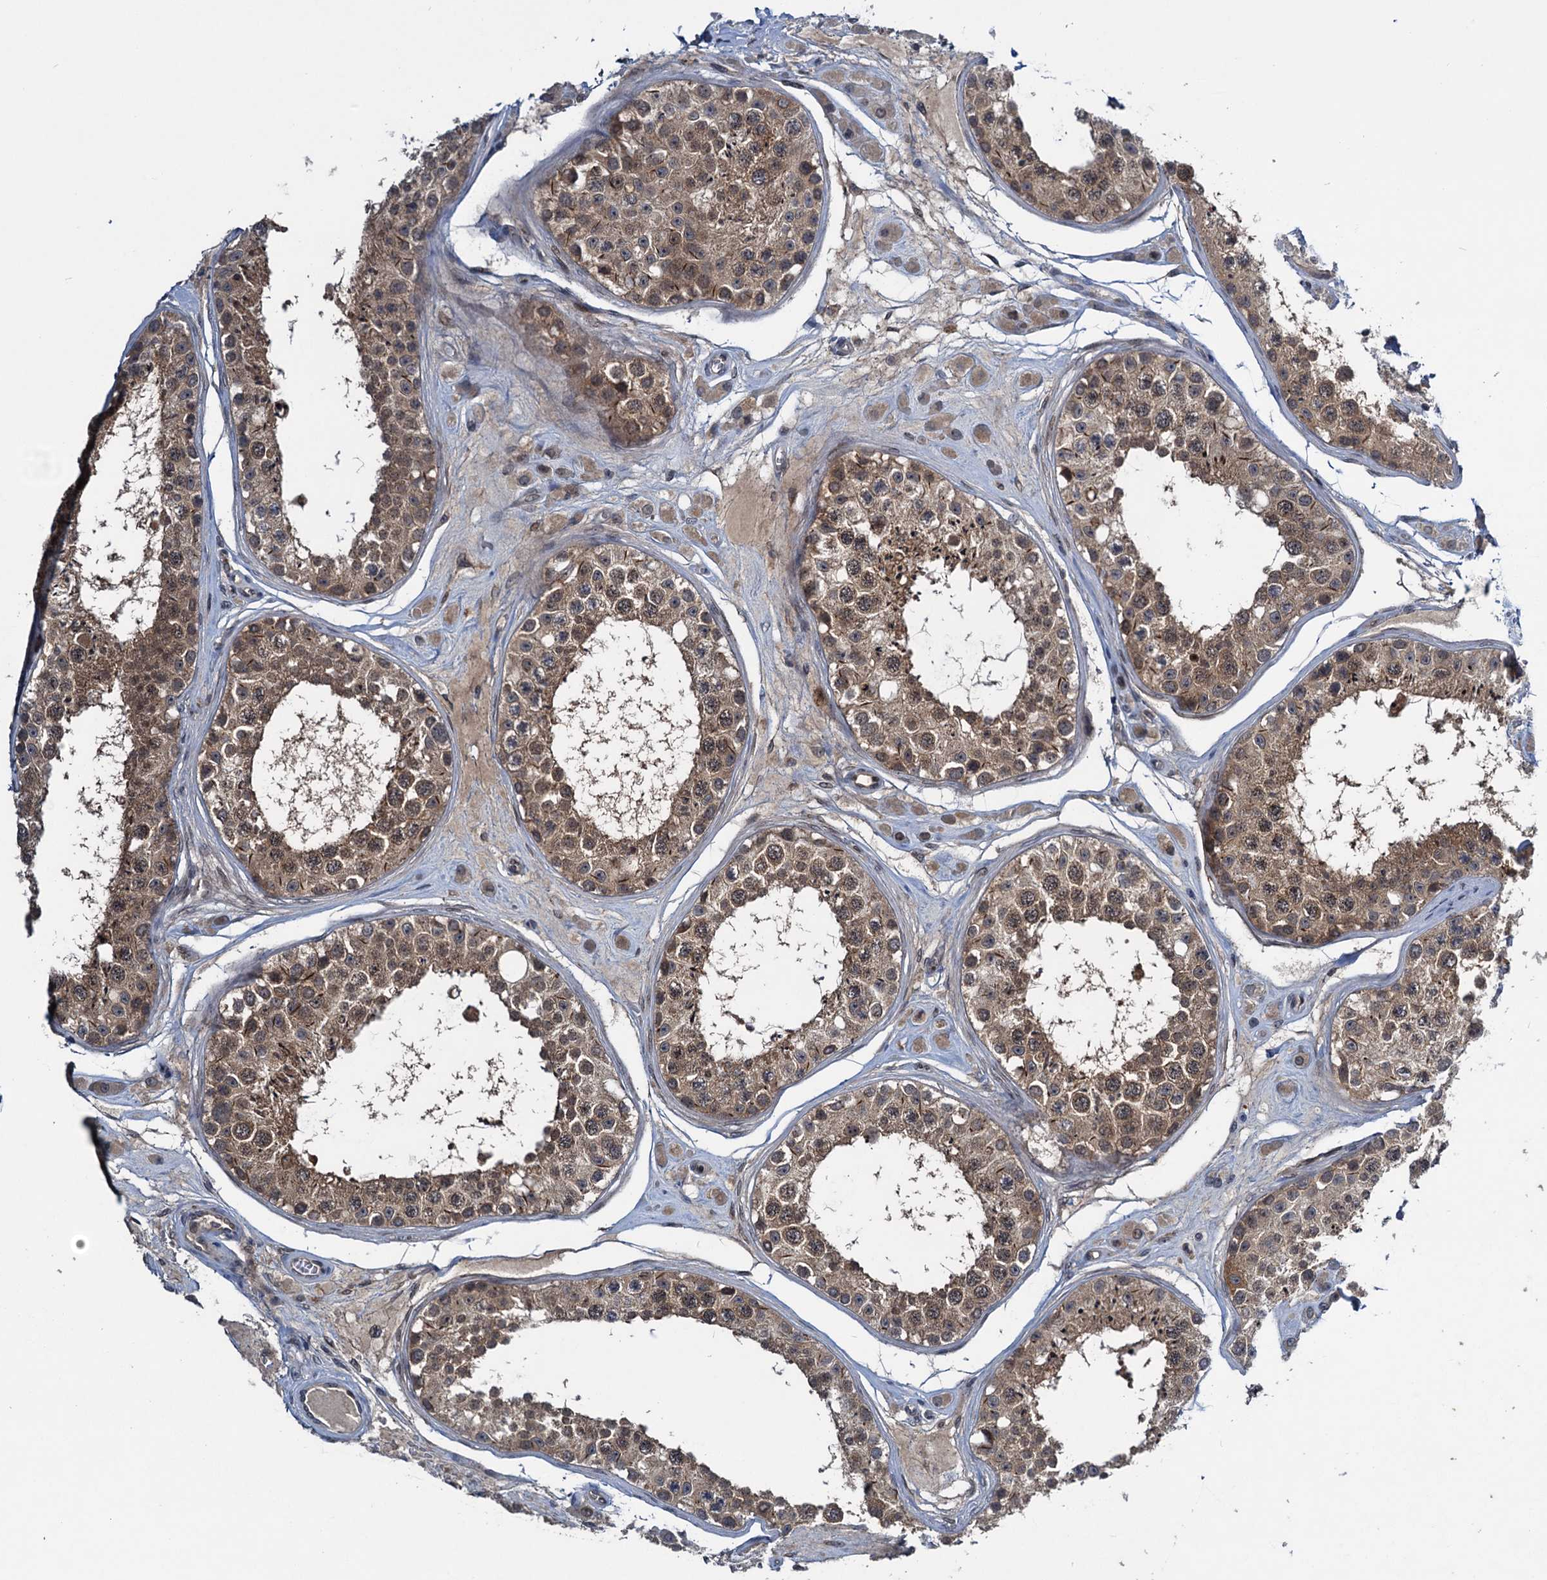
{"staining": {"intensity": "strong", "quantity": ">75%", "location": "cytoplasmic/membranous,nuclear"}, "tissue": "testis", "cell_type": "Cells in seminiferous ducts", "image_type": "normal", "snomed": [{"axis": "morphology", "description": "Normal tissue, NOS"}, {"axis": "topography", "description": "Testis"}], "caption": "Benign testis demonstrates strong cytoplasmic/membranous,nuclear staining in approximately >75% of cells in seminiferous ducts.", "gene": "RNF165", "patient": {"sex": "male", "age": 25}}